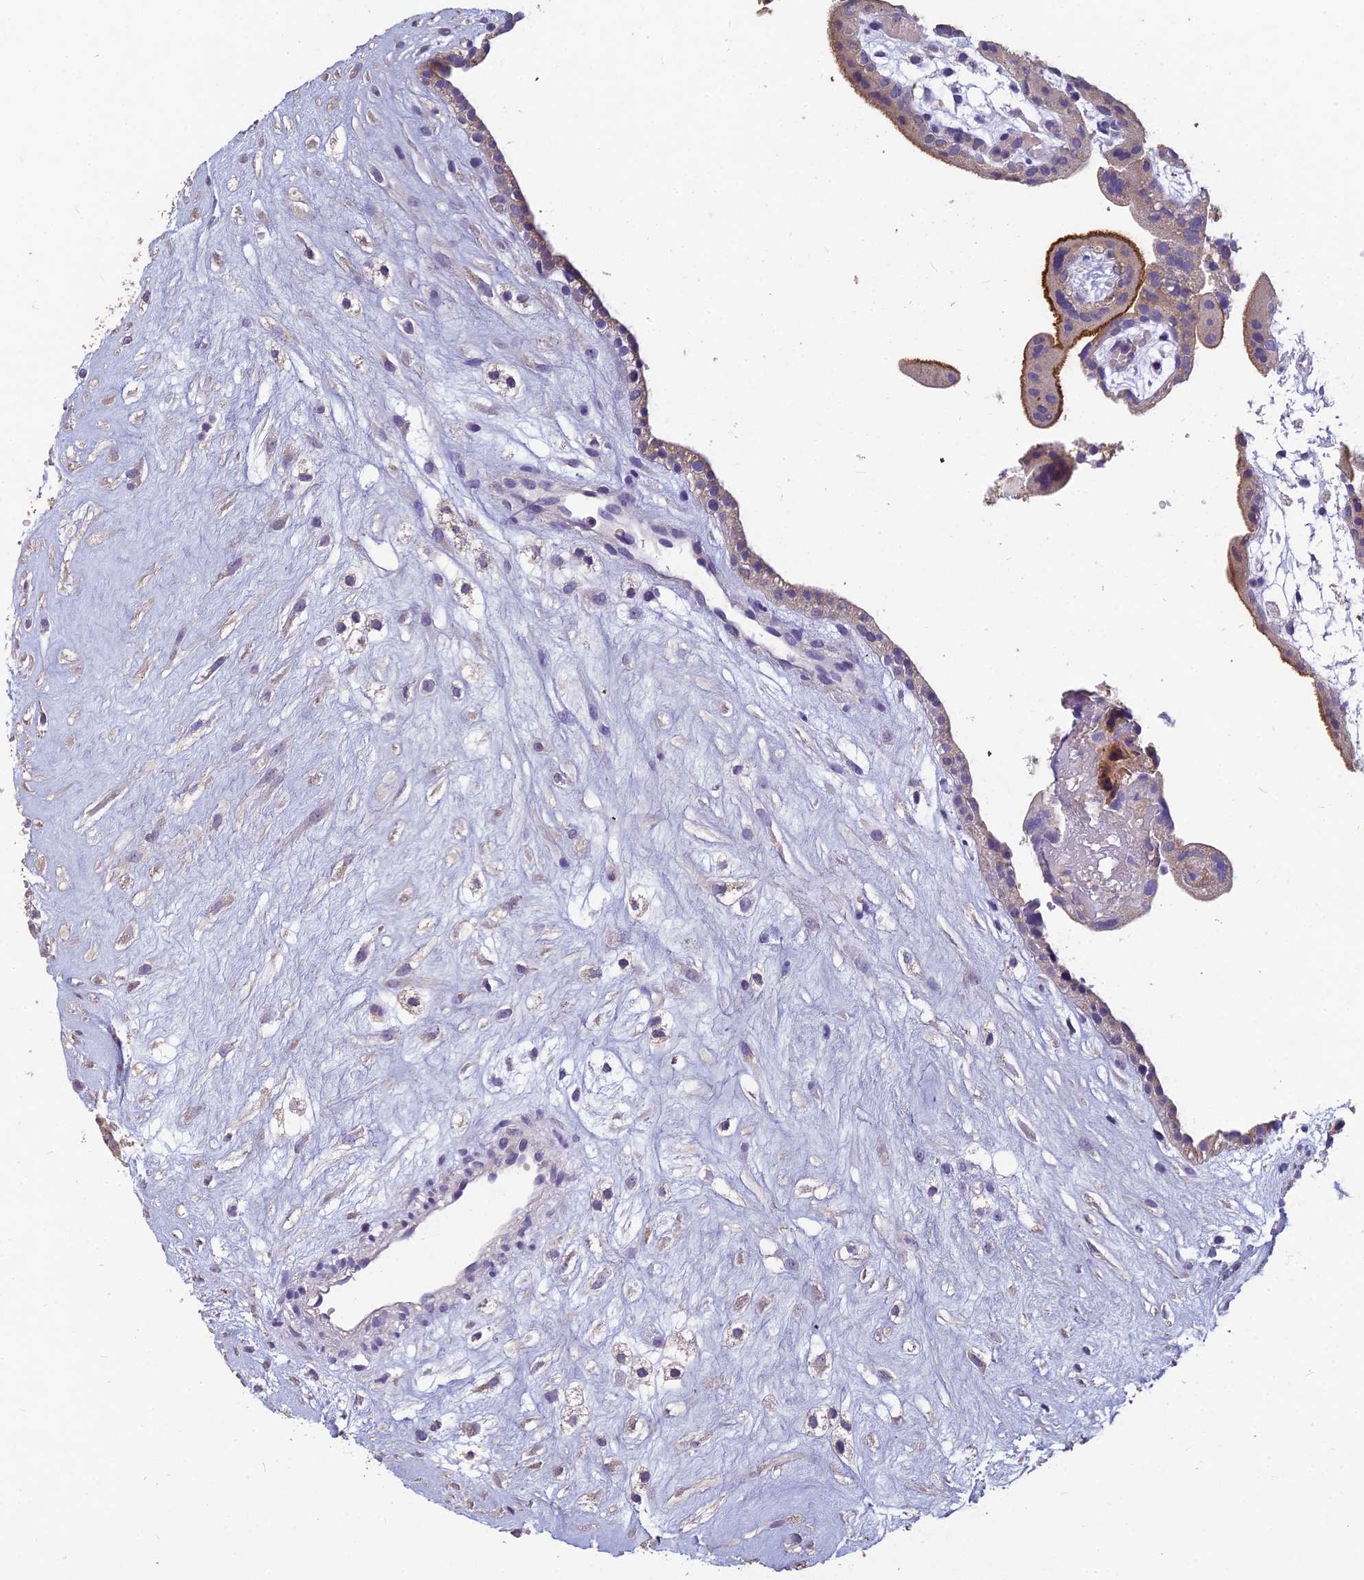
{"staining": {"intensity": "negative", "quantity": "none", "location": "none"}, "tissue": "placenta", "cell_type": "Decidual cells", "image_type": "normal", "snomed": [{"axis": "morphology", "description": "Normal tissue, NOS"}, {"axis": "topography", "description": "Placenta"}], "caption": "There is no significant positivity in decidual cells of placenta. (DAB (3,3'-diaminobenzidine) IHC with hematoxylin counter stain).", "gene": "CEACAM16", "patient": {"sex": "female", "age": 18}}